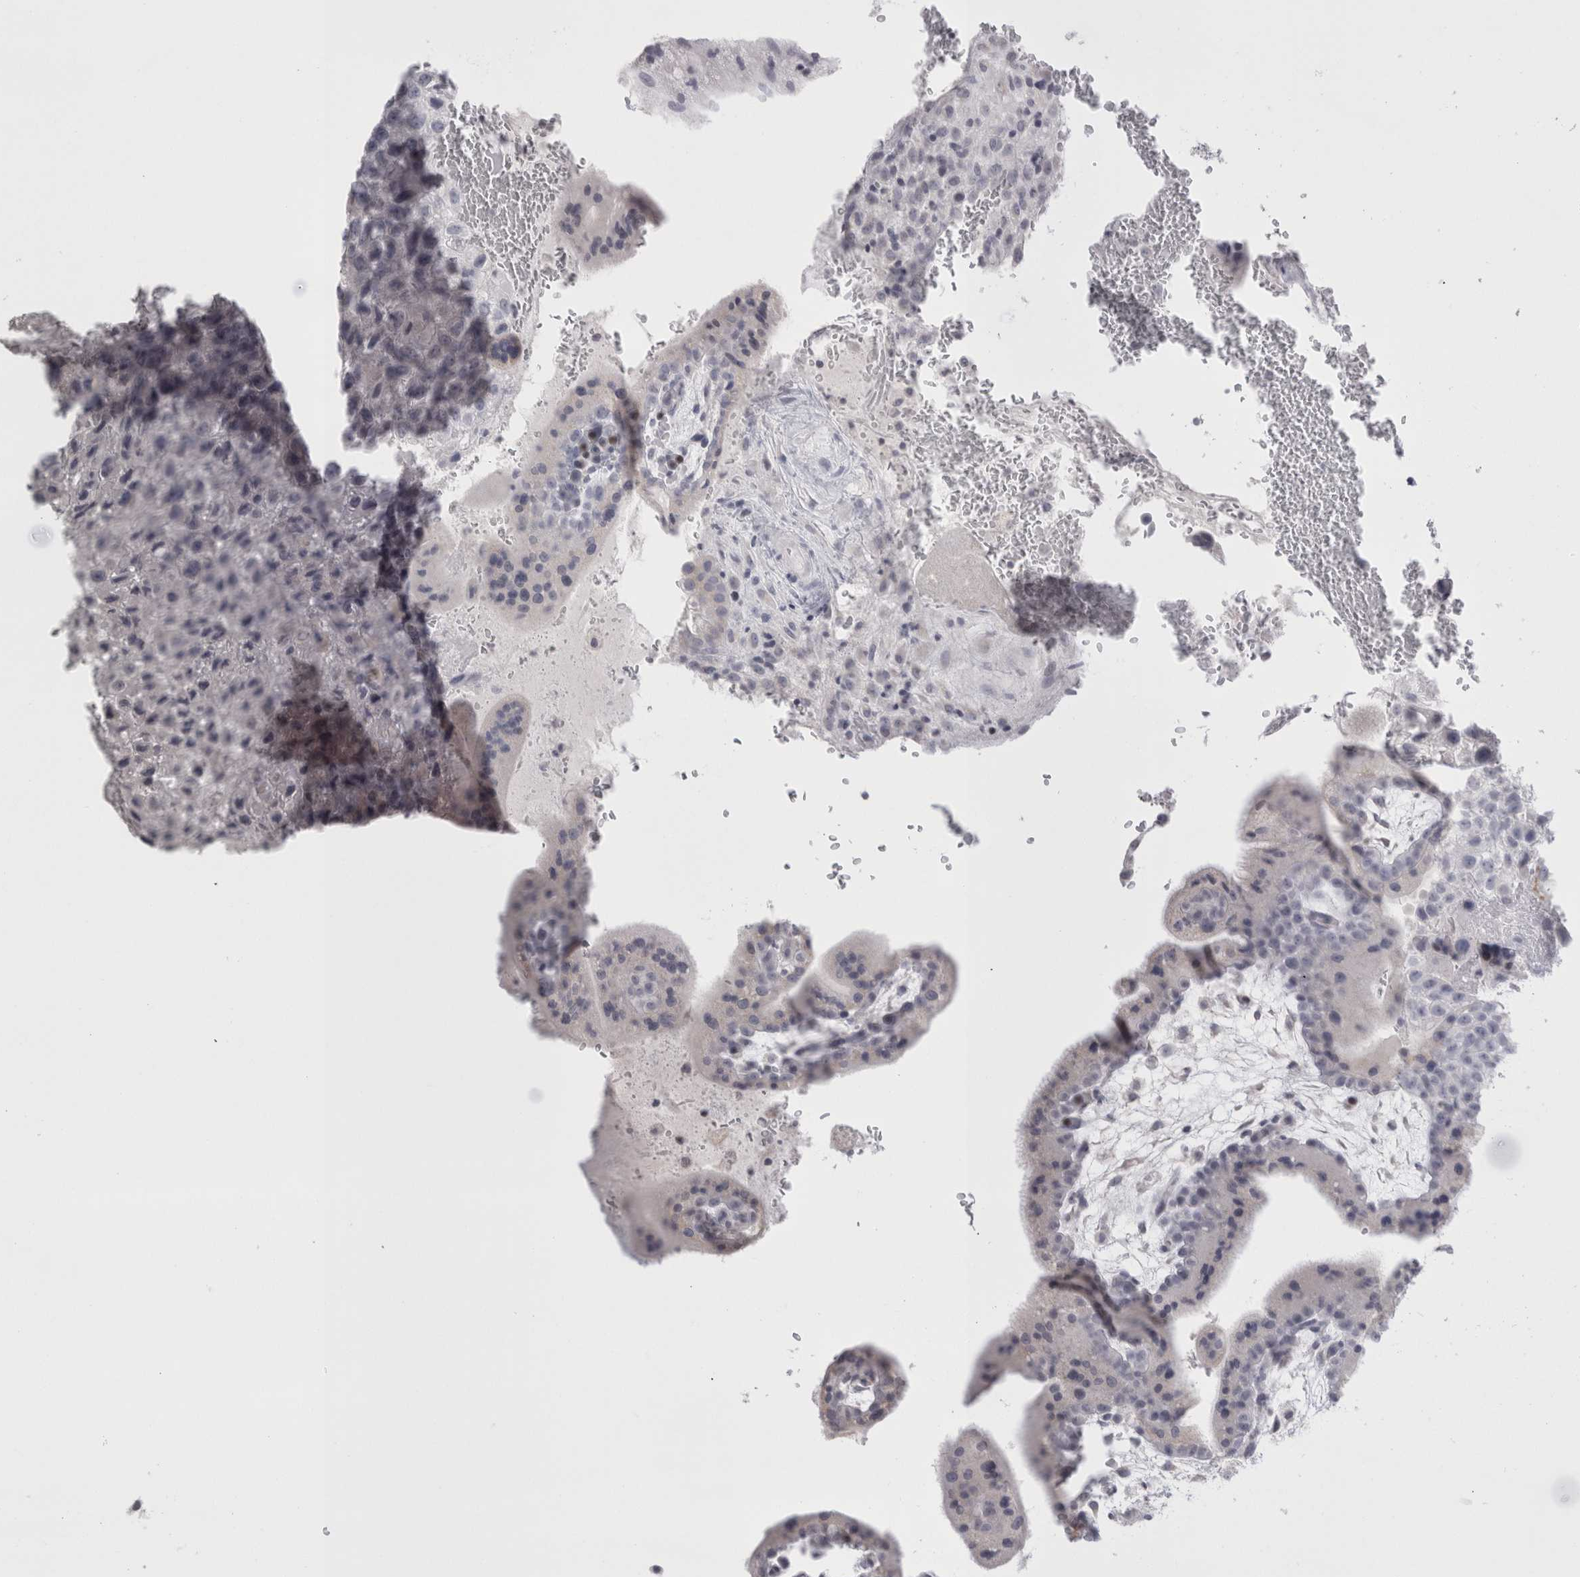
{"staining": {"intensity": "negative", "quantity": "none", "location": "none"}, "tissue": "placenta", "cell_type": "Decidual cells", "image_type": "normal", "snomed": [{"axis": "morphology", "description": "Normal tissue, NOS"}, {"axis": "topography", "description": "Placenta"}], "caption": "This is an IHC image of normal placenta. There is no positivity in decidual cells.", "gene": "FNDC8", "patient": {"sex": "female", "age": 35}}